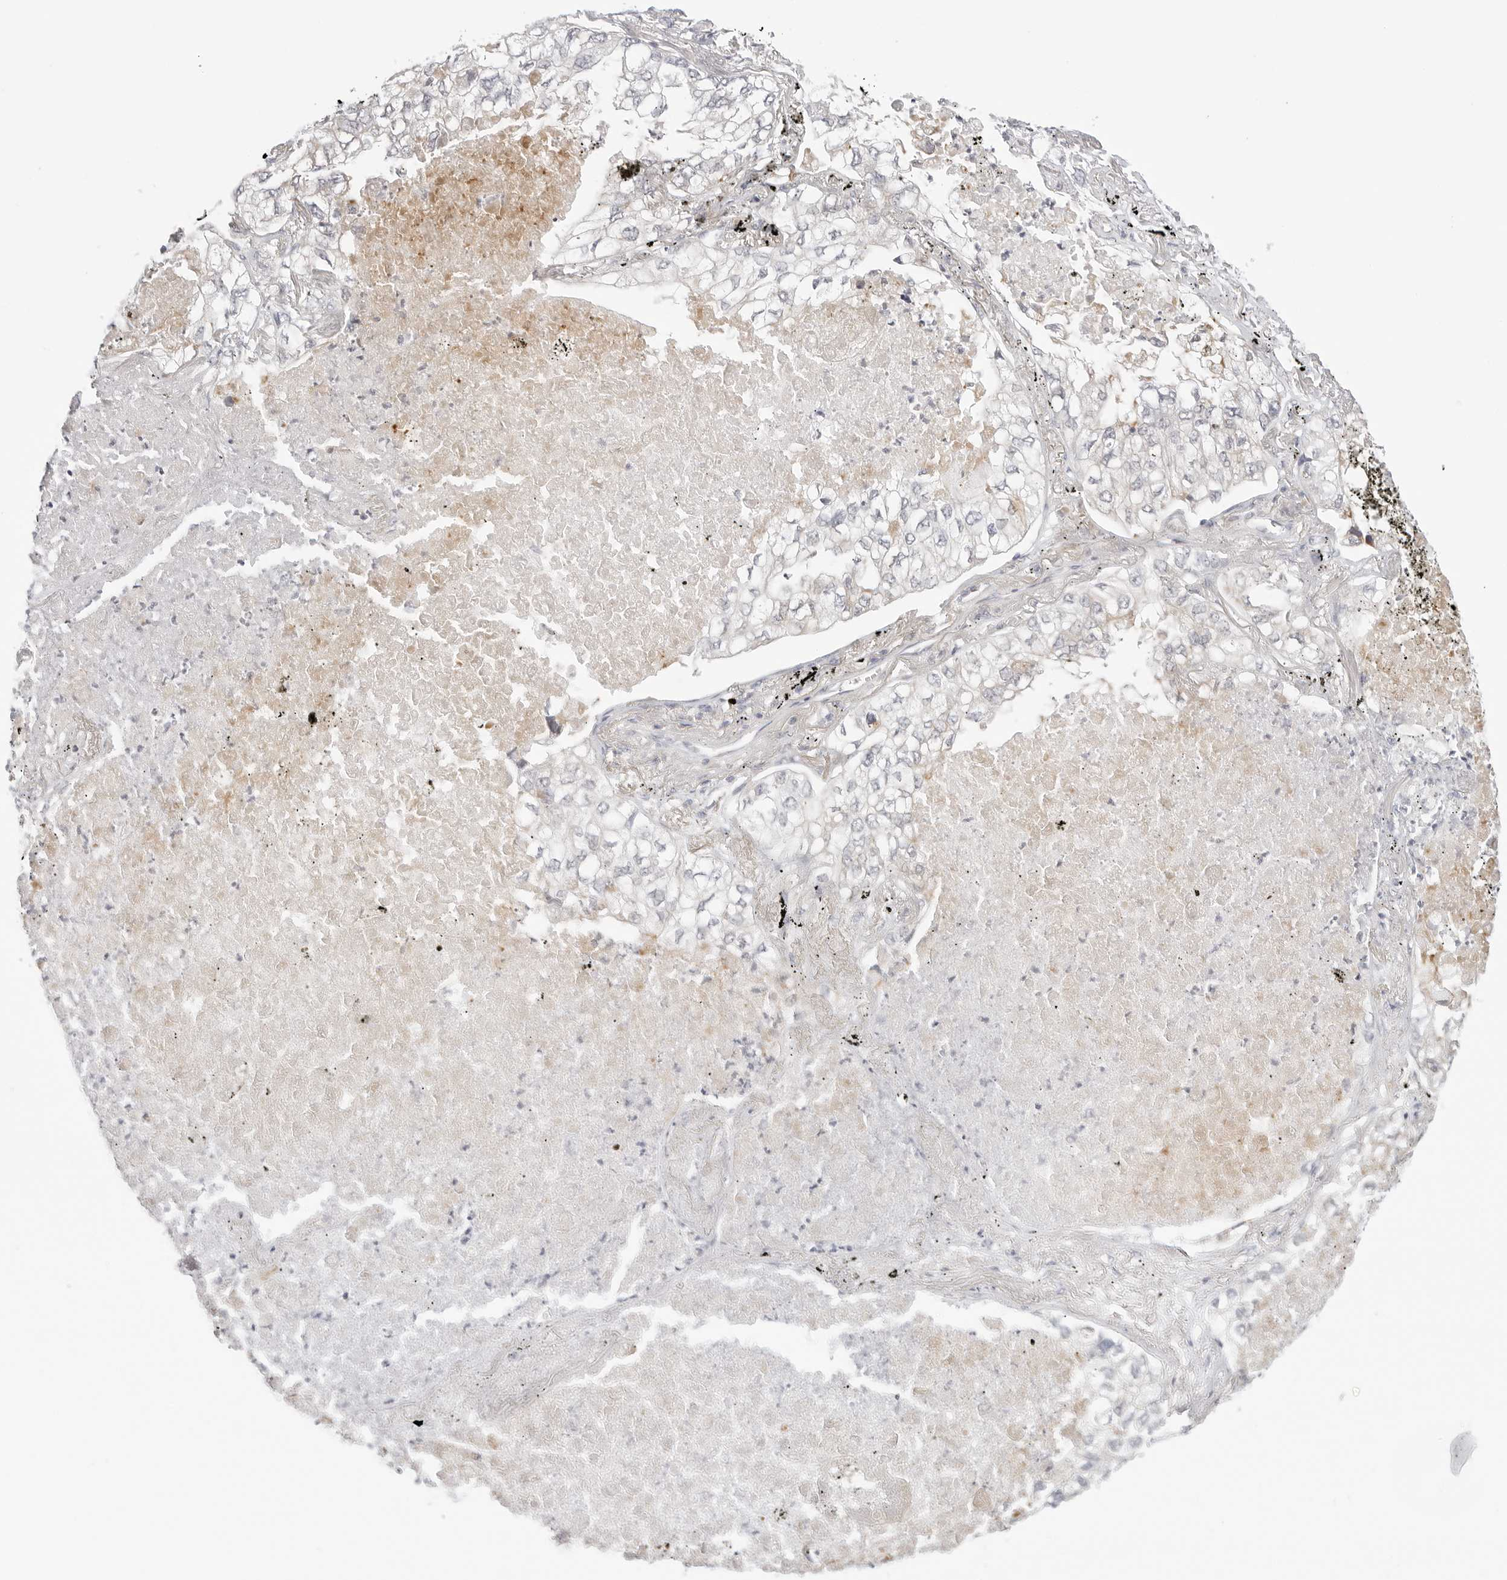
{"staining": {"intensity": "weak", "quantity": "<25%", "location": "cytoplasmic/membranous"}, "tissue": "lung cancer", "cell_type": "Tumor cells", "image_type": "cancer", "snomed": [{"axis": "morphology", "description": "Adenocarcinoma, NOS"}, {"axis": "topography", "description": "Lung"}], "caption": "Lung cancer was stained to show a protein in brown. There is no significant positivity in tumor cells.", "gene": "TCP1", "patient": {"sex": "male", "age": 65}}